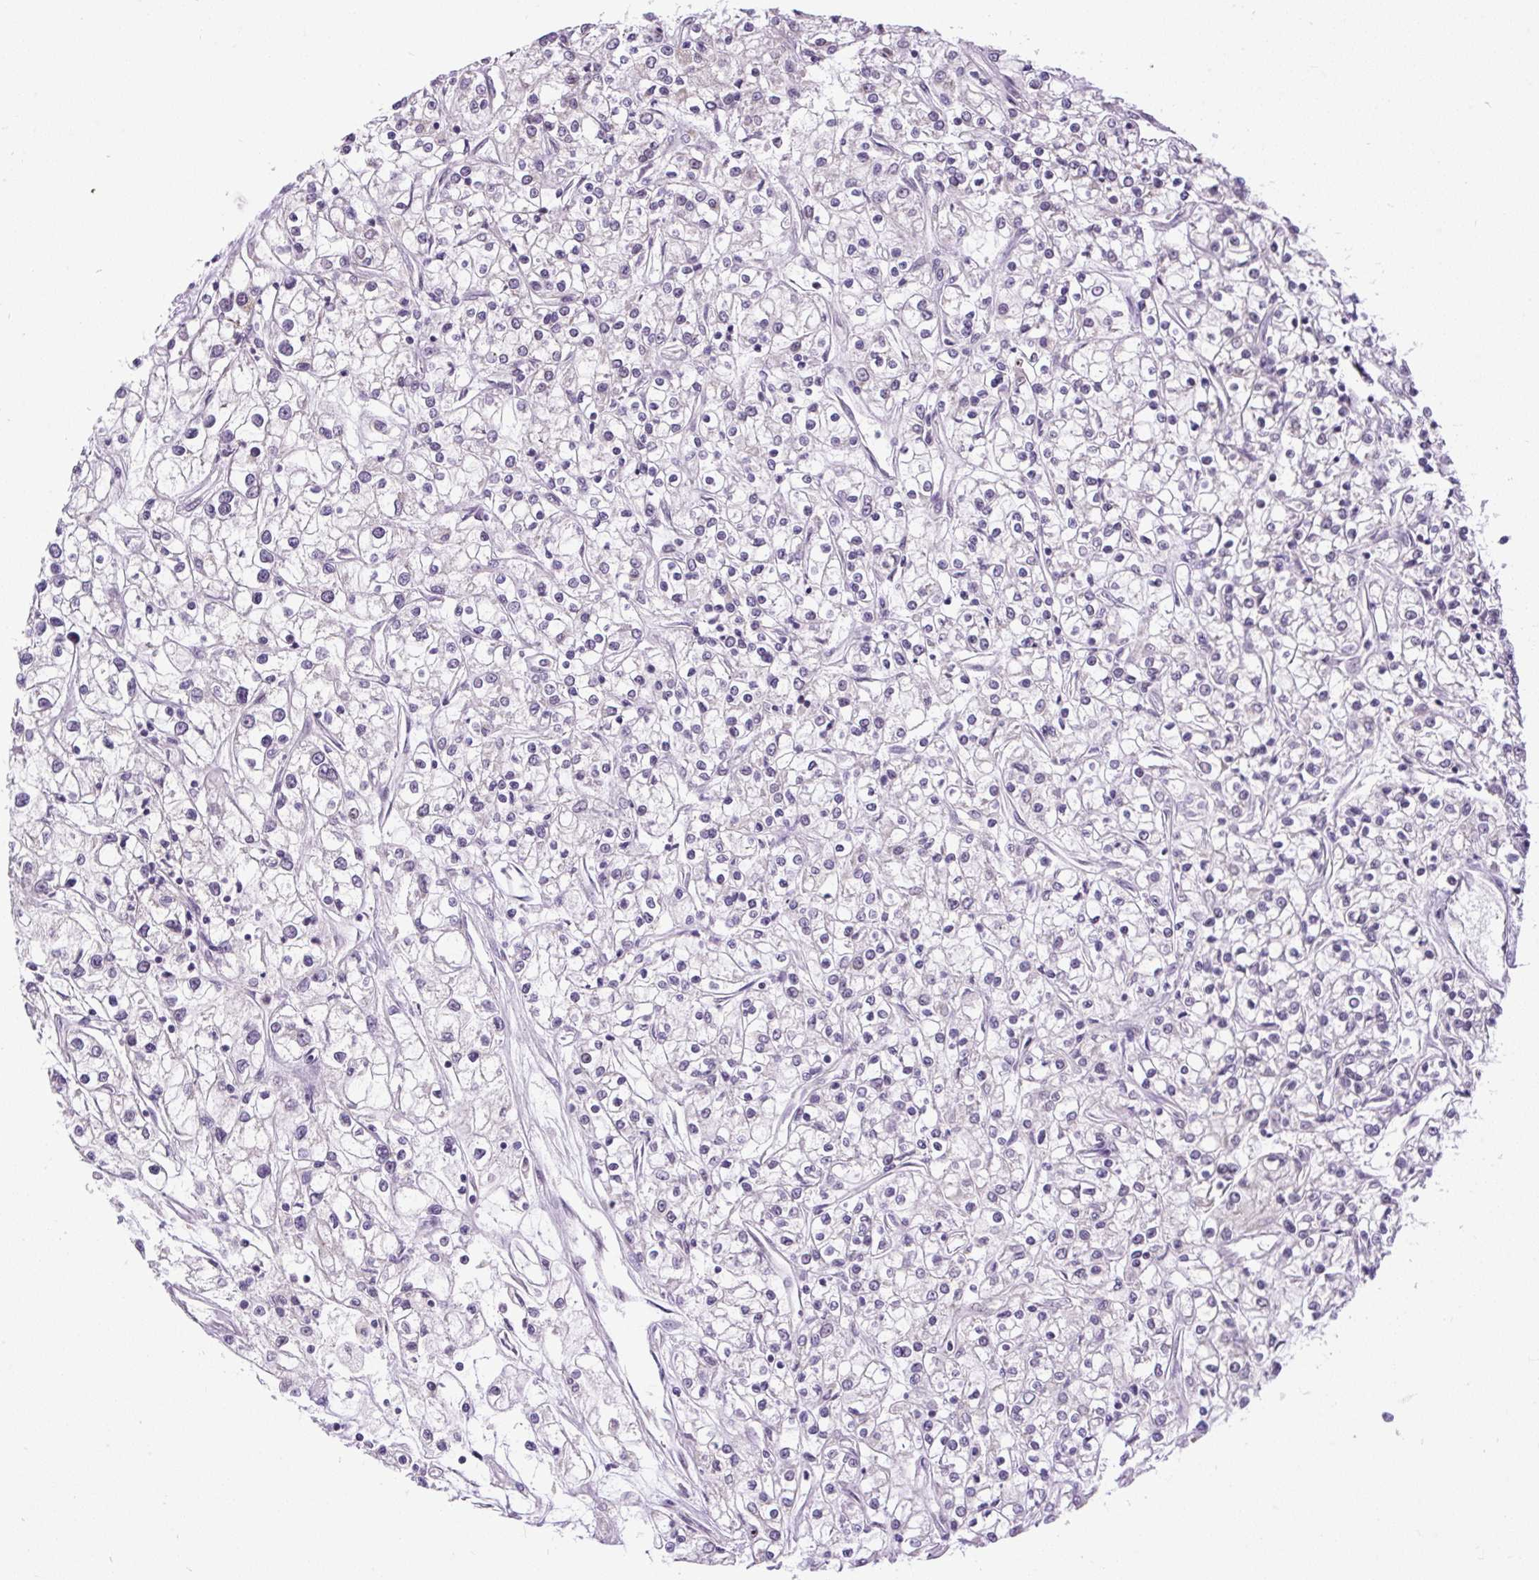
{"staining": {"intensity": "negative", "quantity": "none", "location": "none"}, "tissue": "renal cancer", "cell_type": "Tumor cells", "image_type": "cancer", "snomed": [{"axis": "morphology", "description": "Adenocarcinoma, NOS"}, {"axis": "topography", "description": "Kidney"}], "caption": "Renal adenocarcinoma stained for a protein using immunohistochemistry (IHC) demonstrates no positivity tumor cells.", "gene": "ZNF672", "patient": {"sex": "female", "age": 59}}